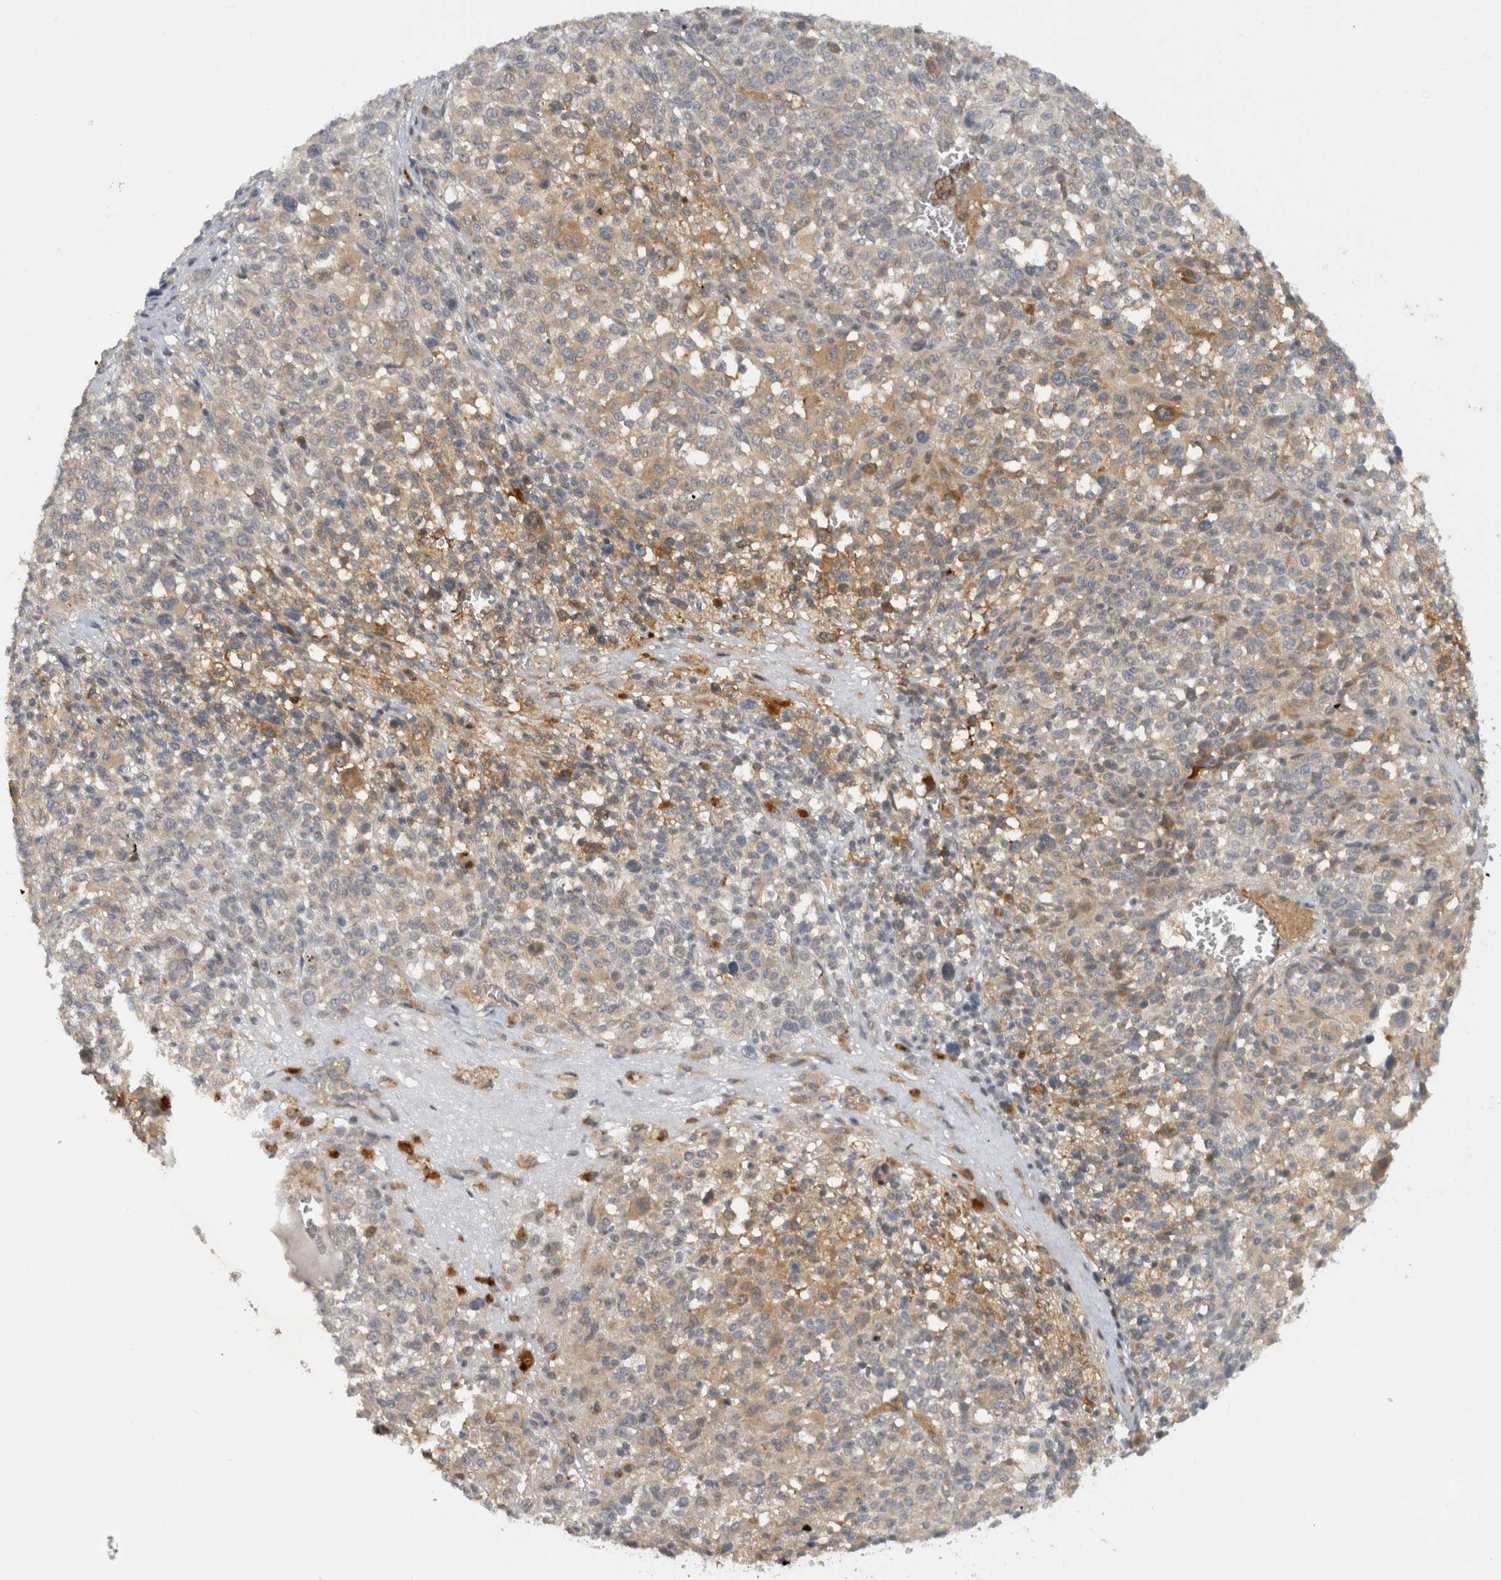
{"staining": {"intensity": "negative", "quantity": "none", "location": "none"}, "tissue": "melanoma", "cell_type": "Tumor cells", "image_type": "cancer", "snomed": [{"axis": "morphology", "description": "Malignant melanoma, Metastatic site"}, {"axis": "topography", "description": "Skin"}], "caption": "The immunohistochemistry micrograph has no significant positivity in tumor cells of malignant melanoma (metastatic site) tissue.", "gene": "VEPH1", "patient": {"sex": "female", "age": 74}}